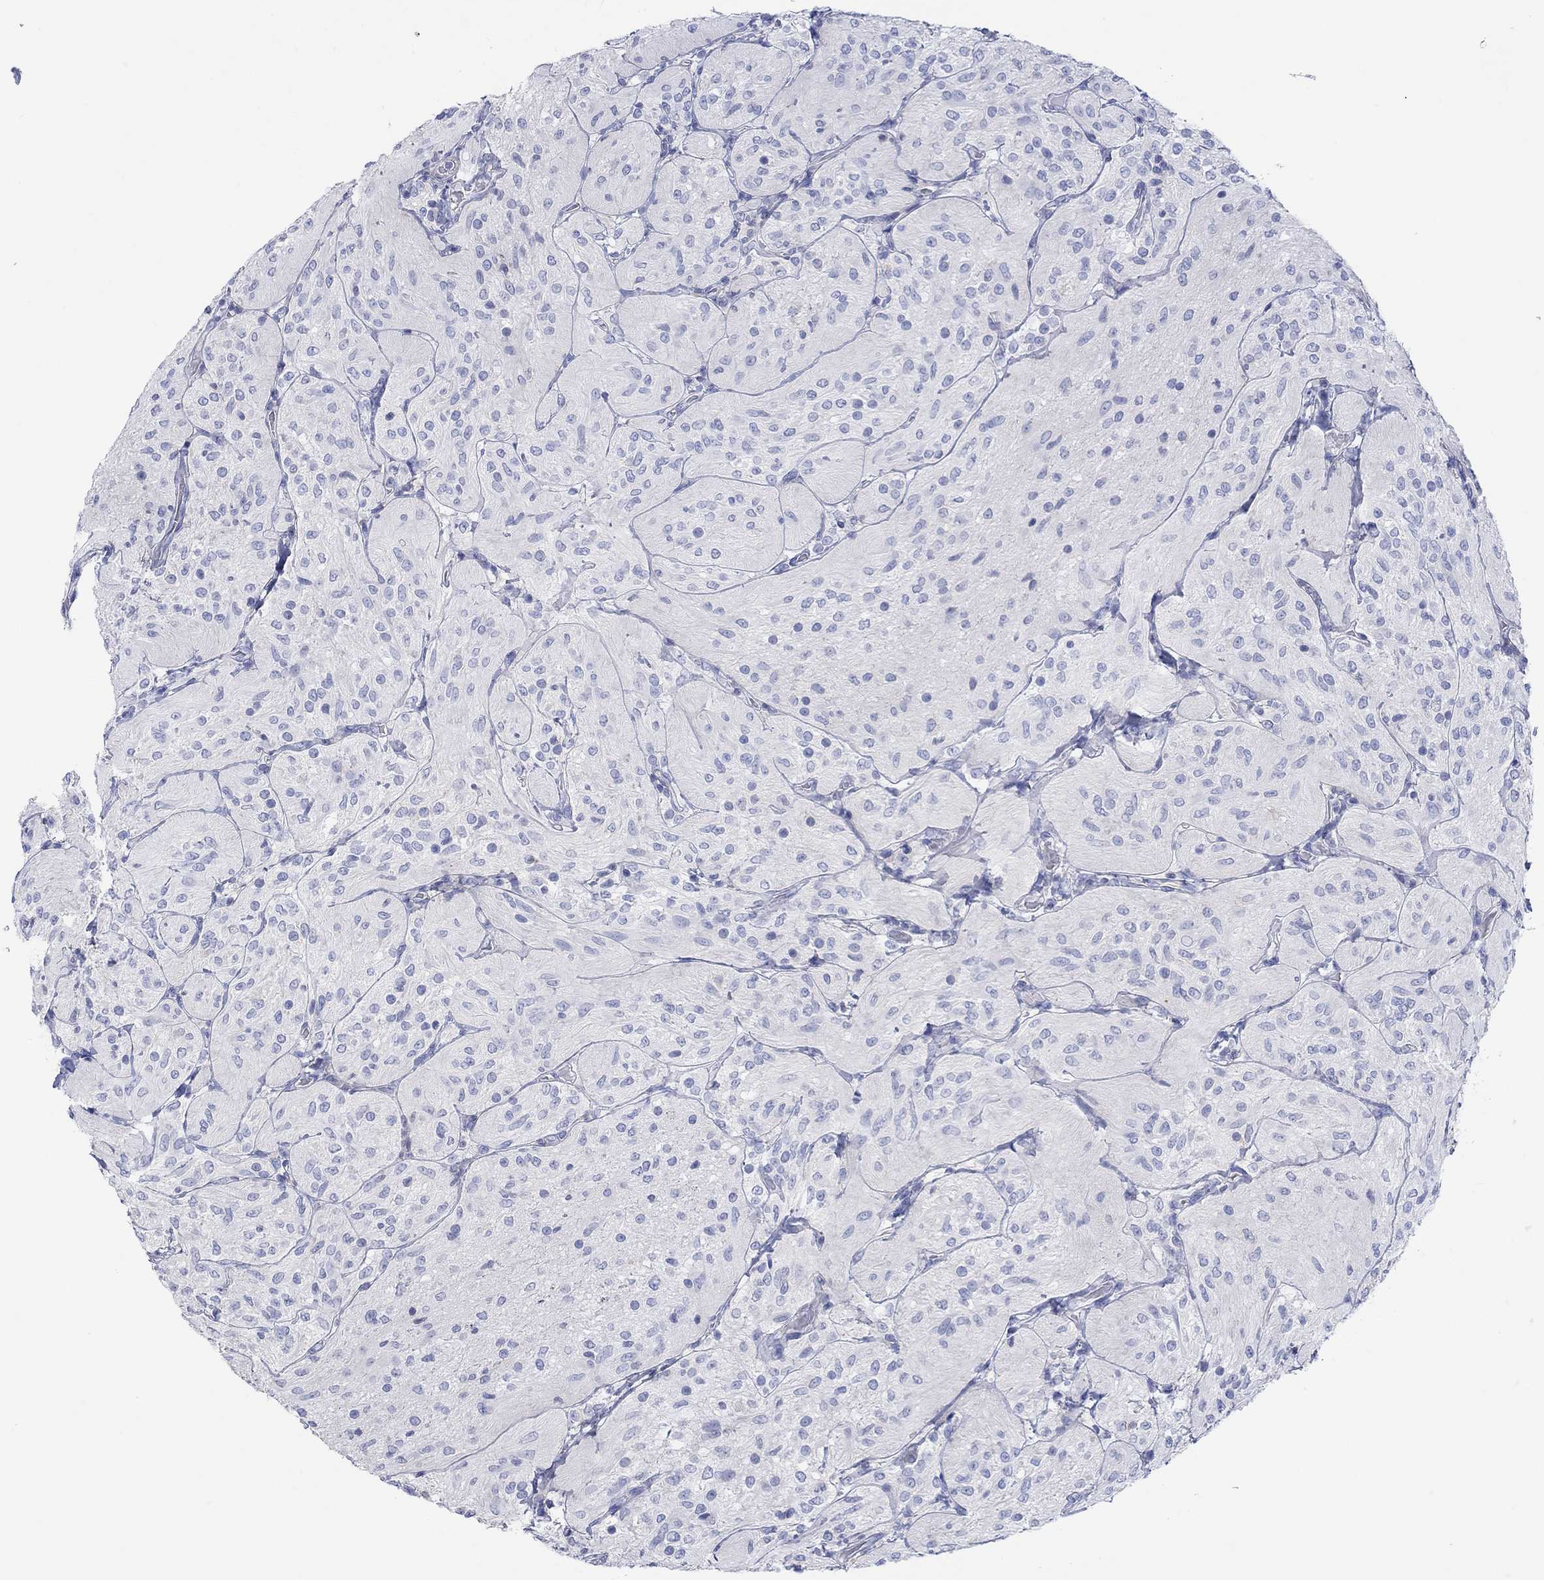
{"staining": {"intensity": "negative", "quantity": "none", "location": "none"}, "tissue": "glioma", "cell_type": "Tumor cells", "image_type": "cancer", "snomed": [{"axis": "morphology", "description": "Glioma, malignant, Low grade"}, {"axis": "topography", "description": "Brain"}], "caption": "Immunohistochemistry (IHC) of human malignant glioma (low-grade) displays no positivity in tumor cells.", "gene": "PPIL6", "patient": {"sex": "male", "age": 3}}